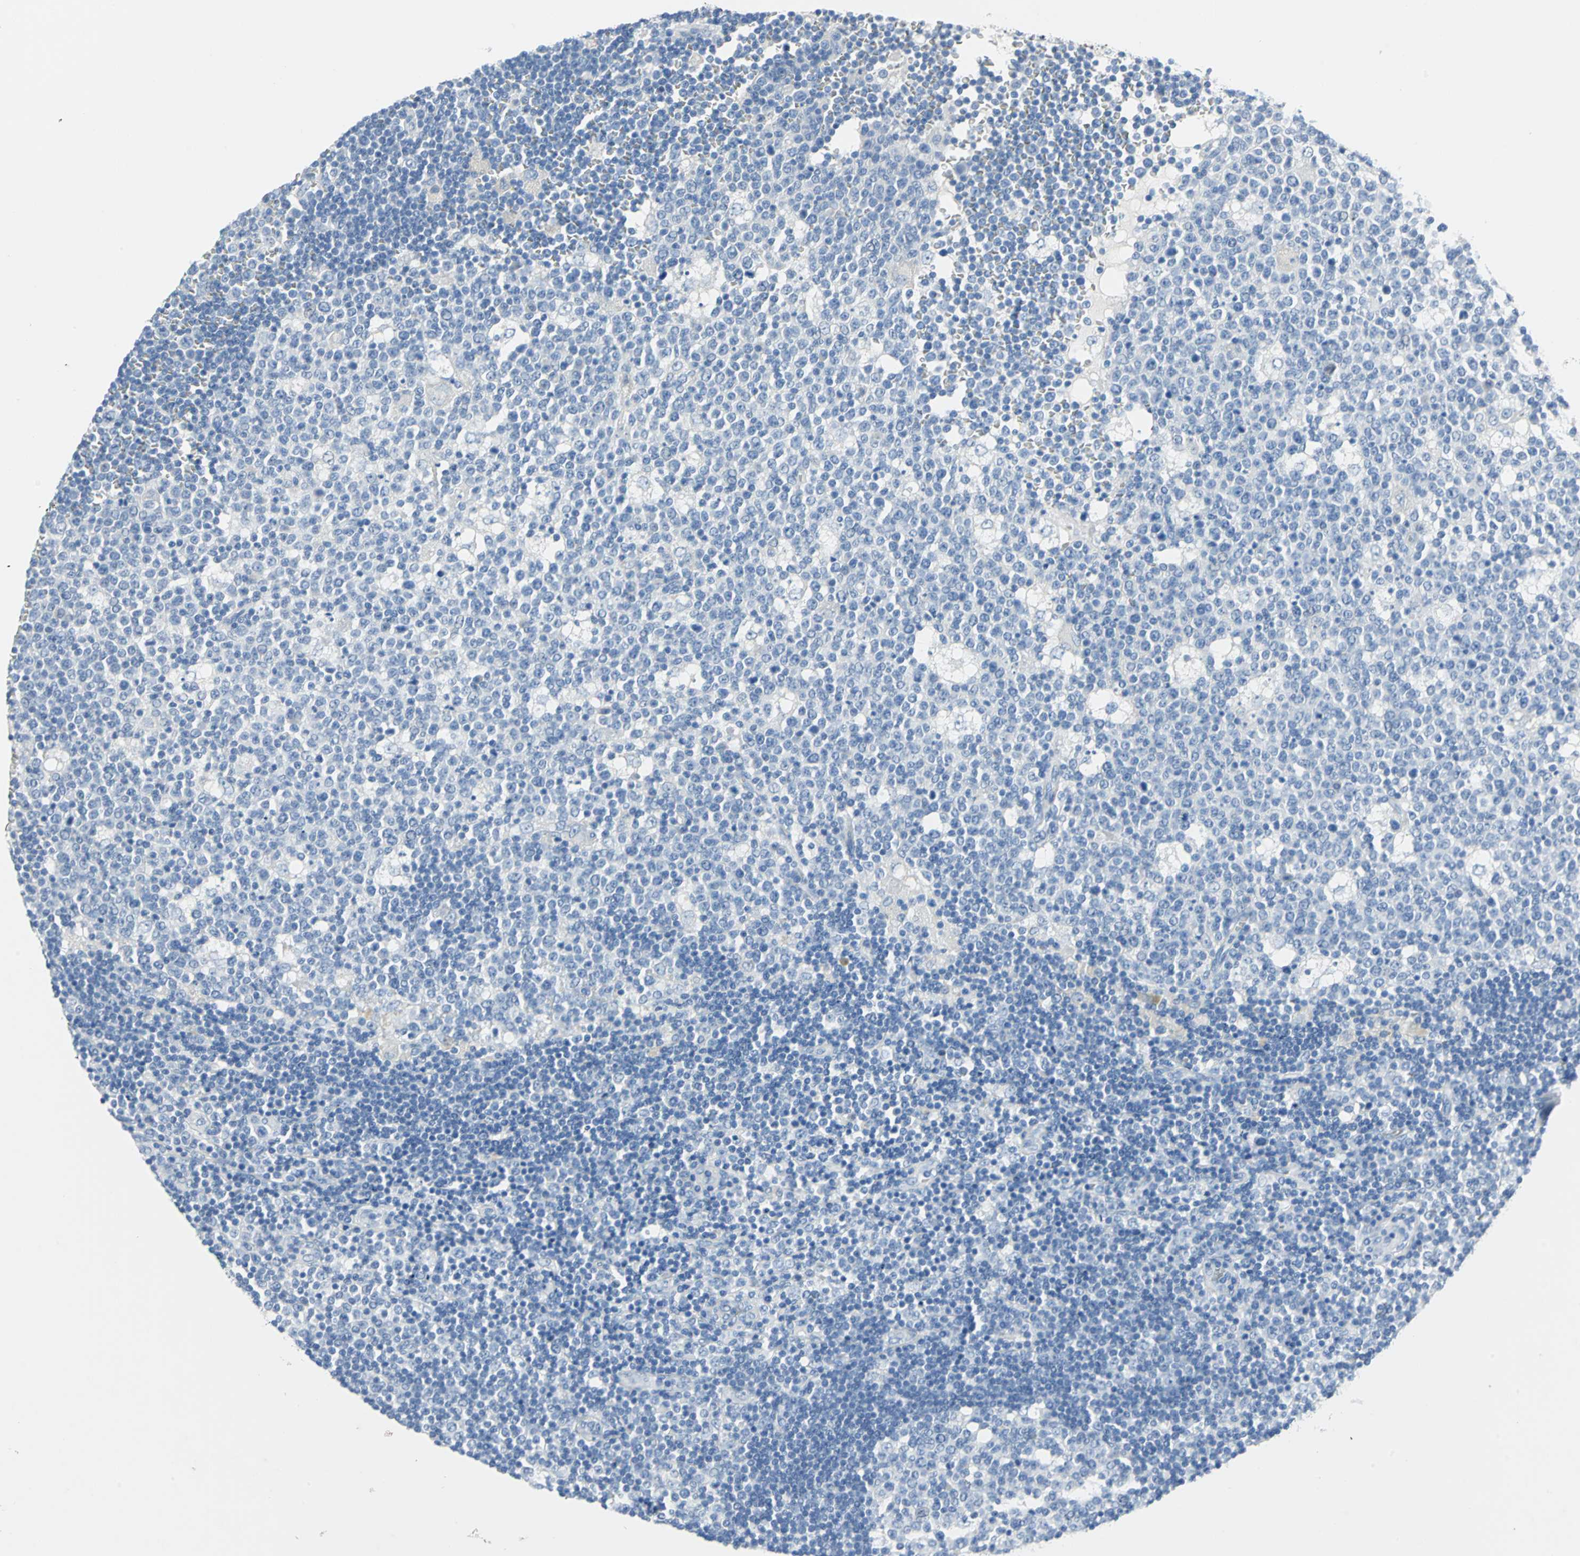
{"staining": {"intensity": "negative", "quantity": "none", "location": "none"}, "tissue": "lymph node", "cell_type": "Germinal center cells", "image_type": "normal", "snomed": [{"axis": "morphology", "description": "Normal tissue, NOS"}, {"axis": "topography", "description": "Lymph node"}, {"axis": "topography", "description": "Salivary gland"}], "caption": "This photomicrograph is of unremarkable lymph node stained with immunohistochemistry to label a protein in brown with the nuclei are counter-stained blue. There is no staining in germinal center cells. (DAB (3,3'-diaminobenzidine) immunohistochemistry (IHC) with hematoxylin counter stain).", "gene": "SFN", "patient": {"sex": "male", "age": 8}}